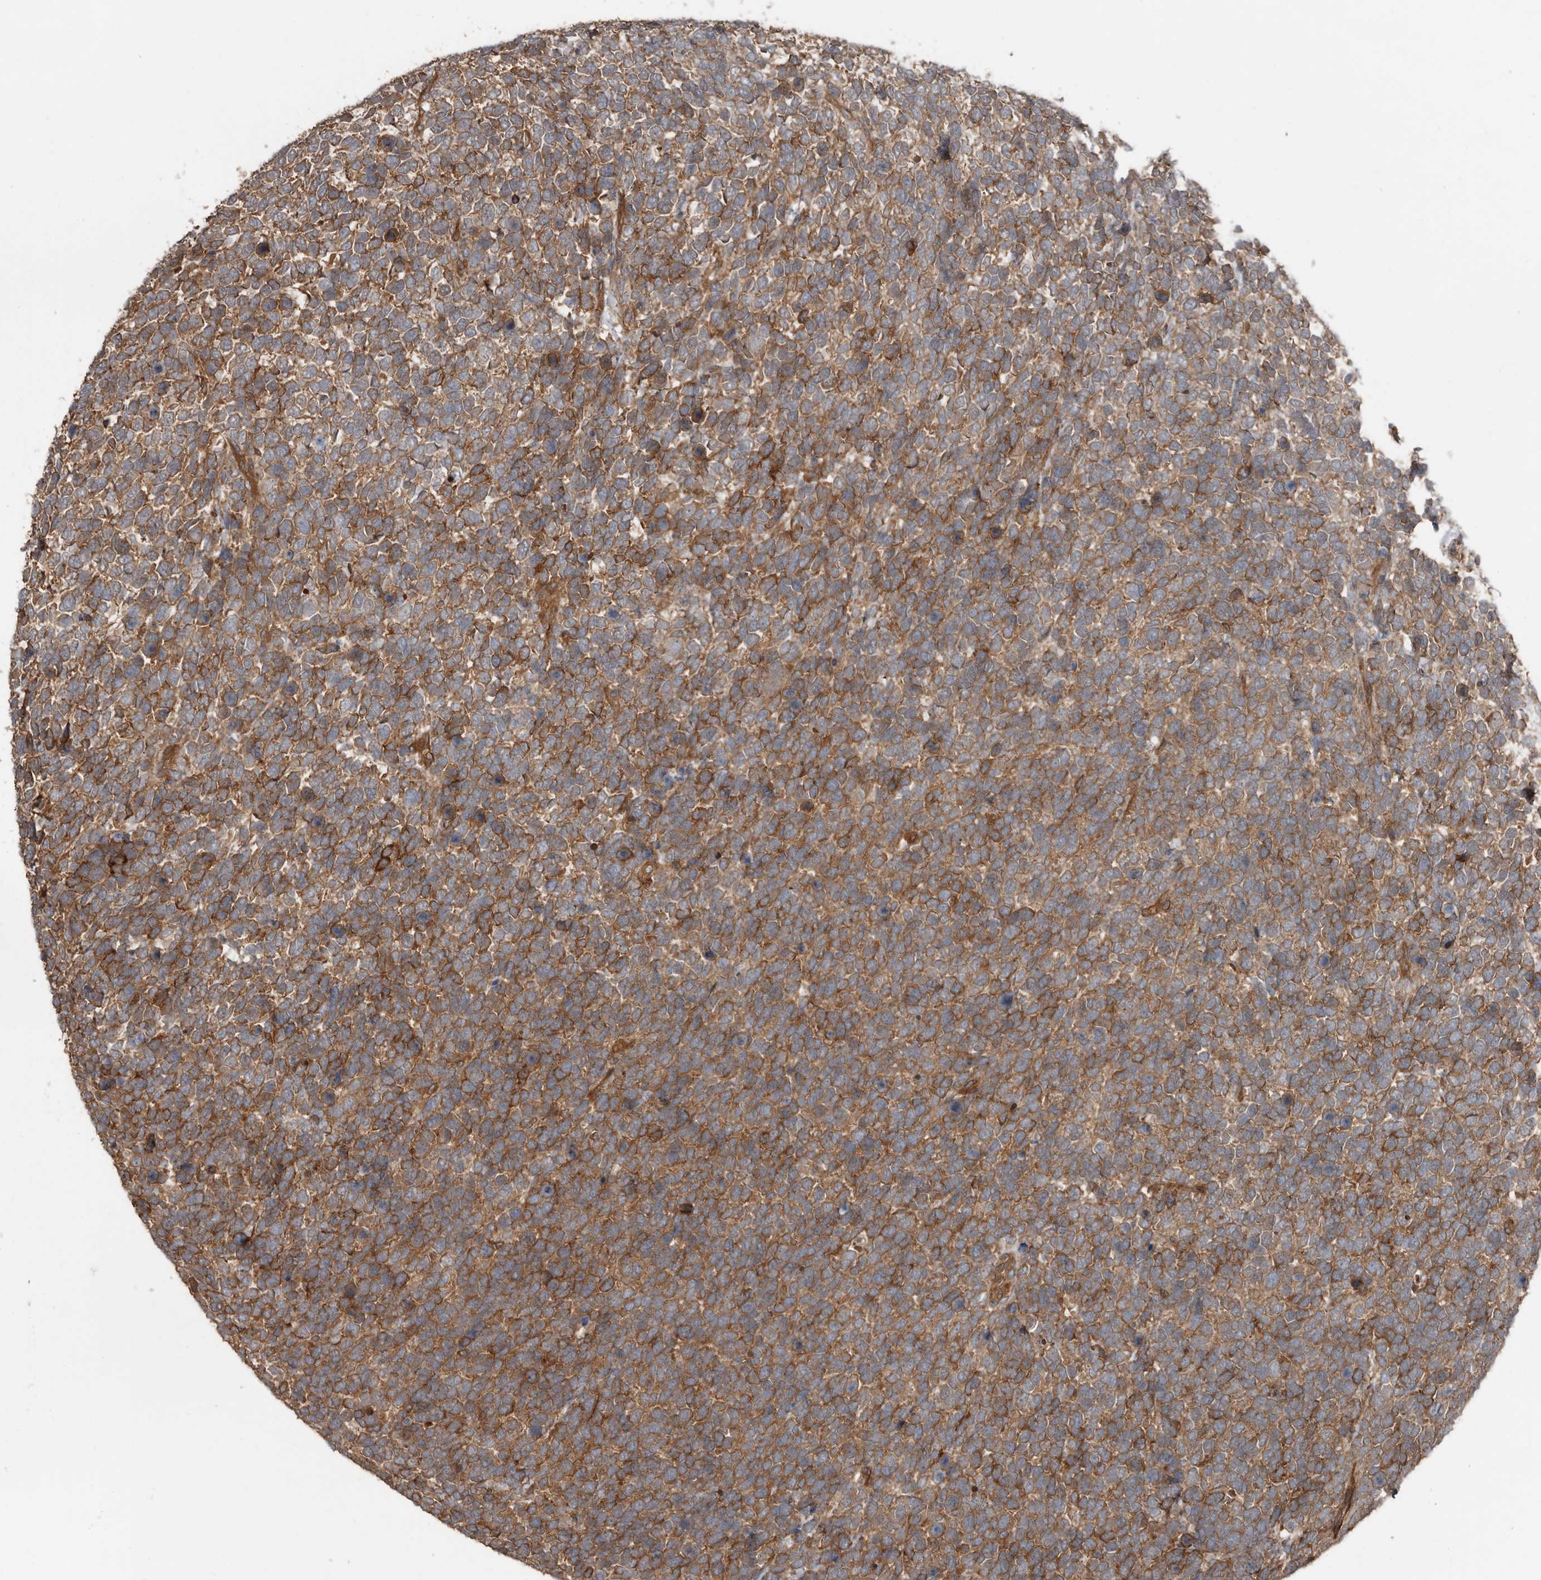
{"staining": {"intensity": "moderate", "quantity": ">75%", "location": "cytoplasmic/membranous"}, "tissue": "urothelial cancer", "cell_type": "Tumor cells", "image_type": "cancer", "snomed": [{"axis": "morphology", "description": "Urothelial carcinoma, High grade"}, {"axis": "topography", "description": "Urinary bladder"}], "caption": "High-grade urothelial carcinoma tissue reveals moderate cytoplasmic/membranous positivity in approximately >75% of tumor cells (DAB (3,3'-diaminobenzidine) IHC, brown staining for protein, blue staining for nuclei).", "gene": "EXOC3L1", "patient": {"sex": "female", "age": 82}}